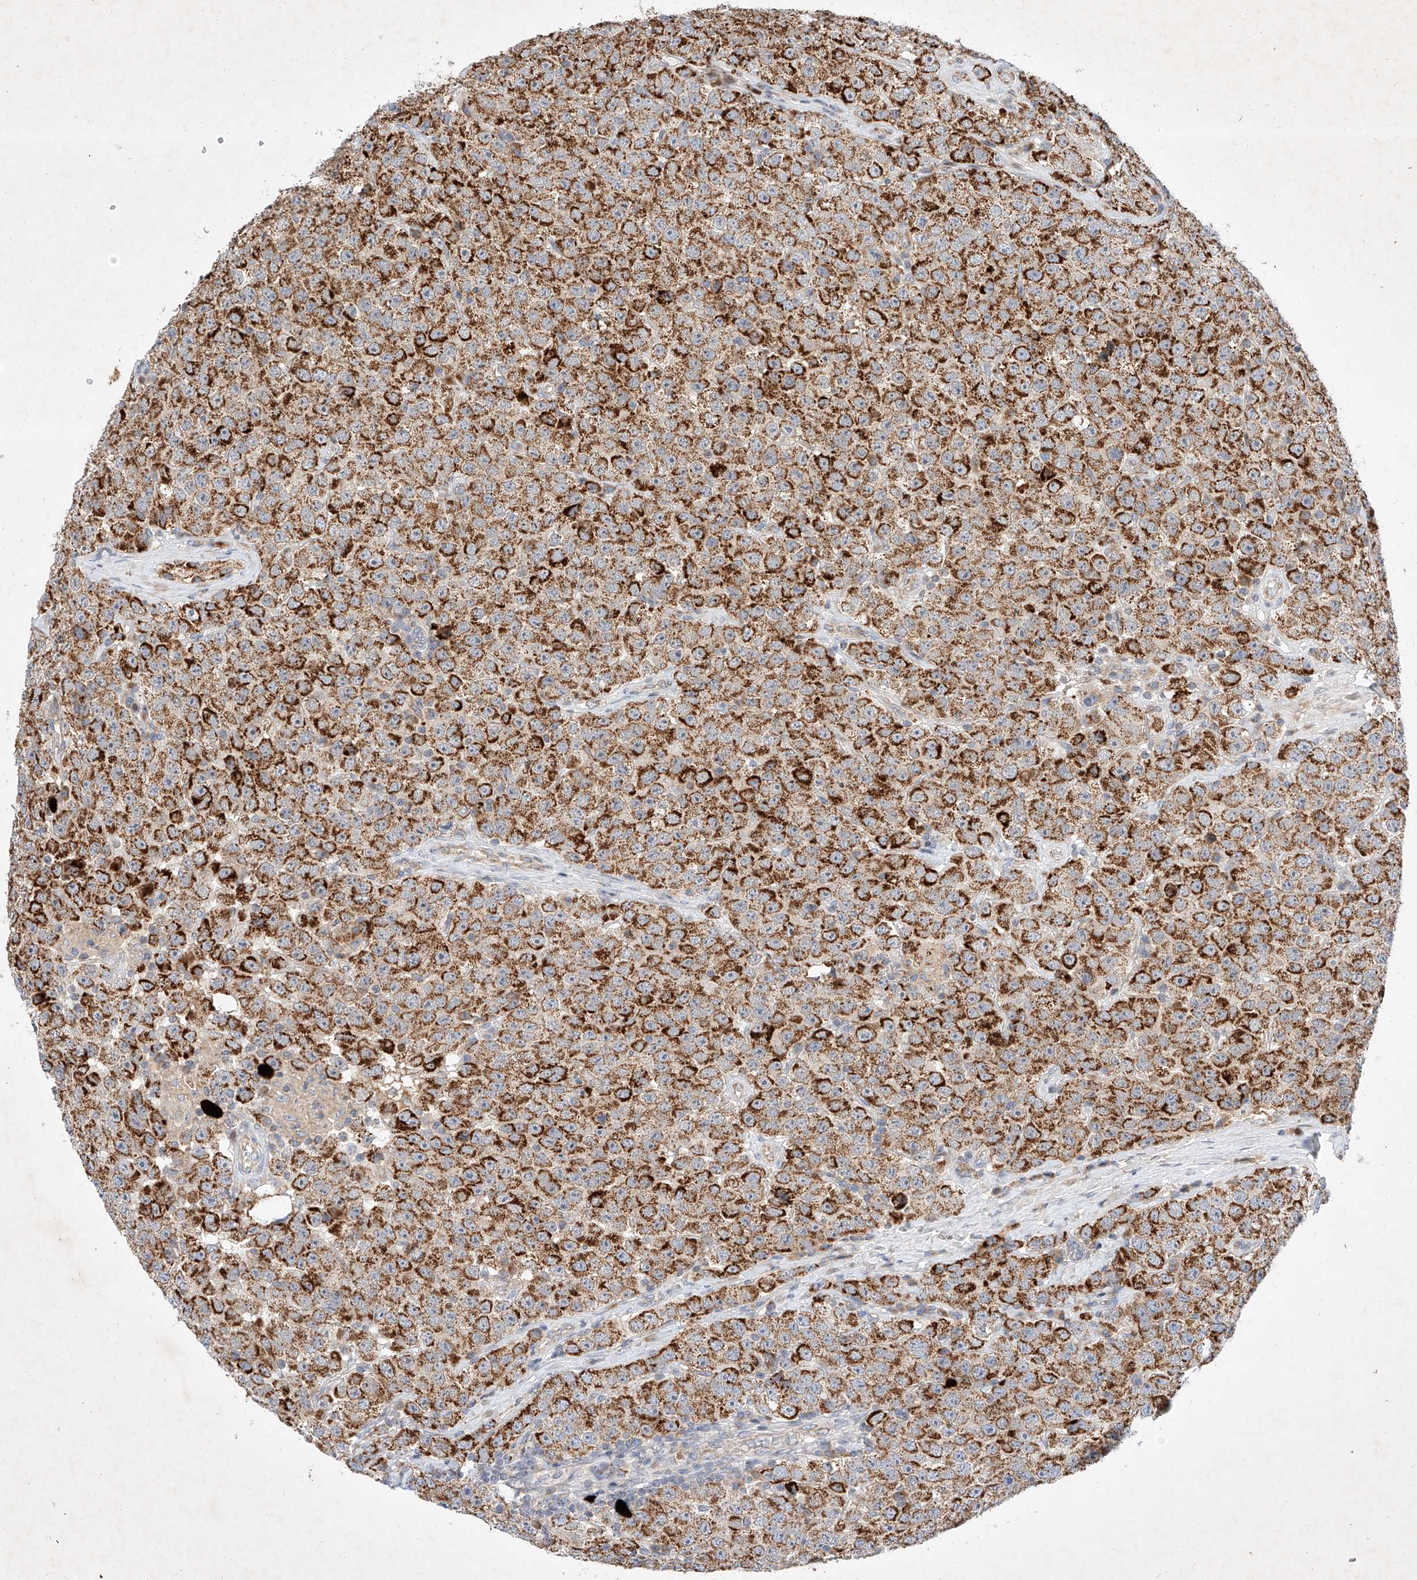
{"staining": {"intensity": "strong", "quantity": ">75%", "location": "cytoplasmic/membranous"}, "tissue": "testis cancer", "cell_type": "Tumor cells", "image_type": "cancer", "snomed": [{"axis": "morphology", "description": "Seminoma, NOS"}, {"axis": "topography", "description": "Testis"}], "caption": "Human seminoma (testis) stained with a protein marker reveals strong staining in tumor cells.", "gene": "OSGEPL1", "patient": {"sex": "male", "age": 28}}